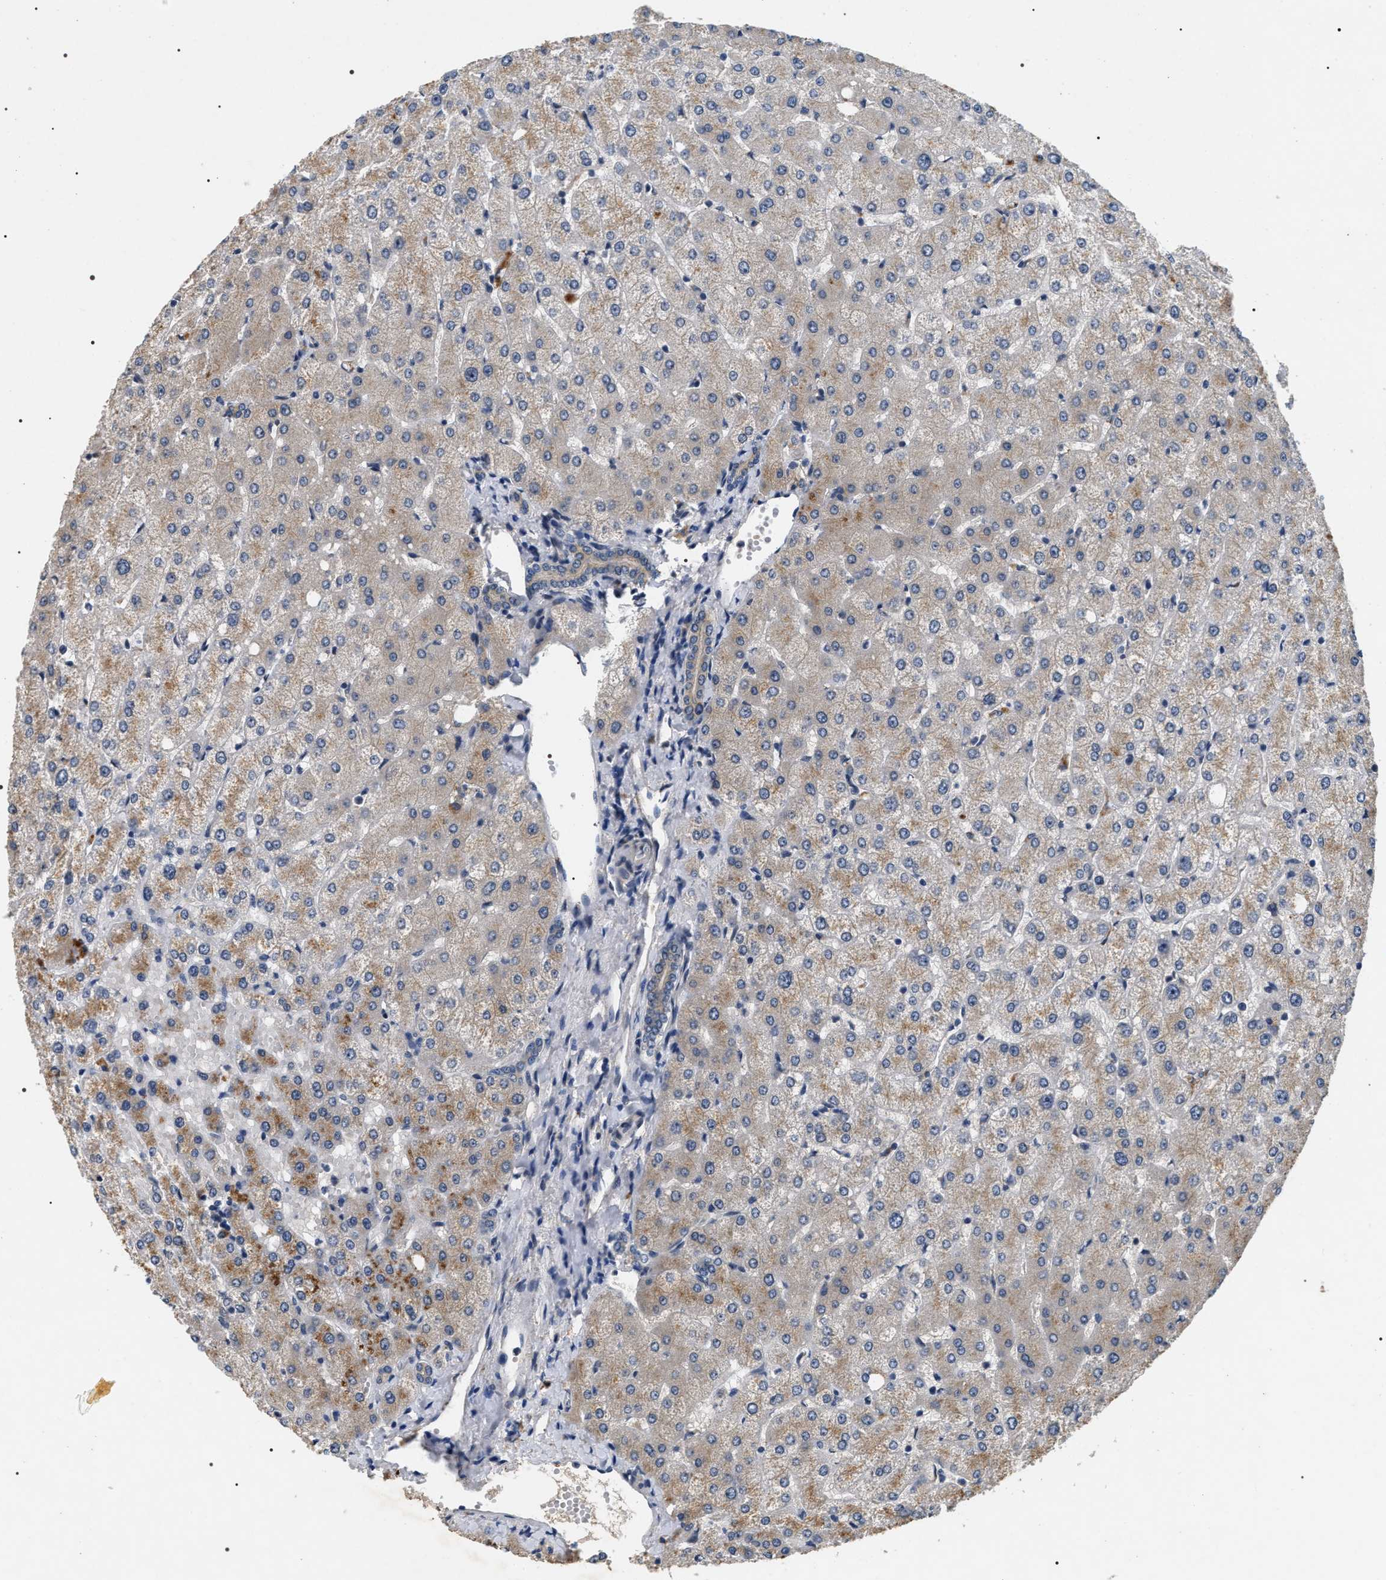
{"staining": {"intensity": "weak", "quantity": "<25%", "location": "cytoplasmic/membranous"}, "tissue": "liver", "cell_type": "Cholangiocytes", "image_type": "normal", "snomed": [{"axis": "morphology", "description": "Normal tissue, NOS"}, {"axis": "topography", "description": "Liver"}], "caption": "Protein analysis of normal liver shows no significant positivity in cholangiocytes. (Brightfield microscopy of DAB (3,3'-diaminobenzidine) IHC at high magnification).", "gene": "IFT81", "patient": {"sex": "female", "age": 54}}